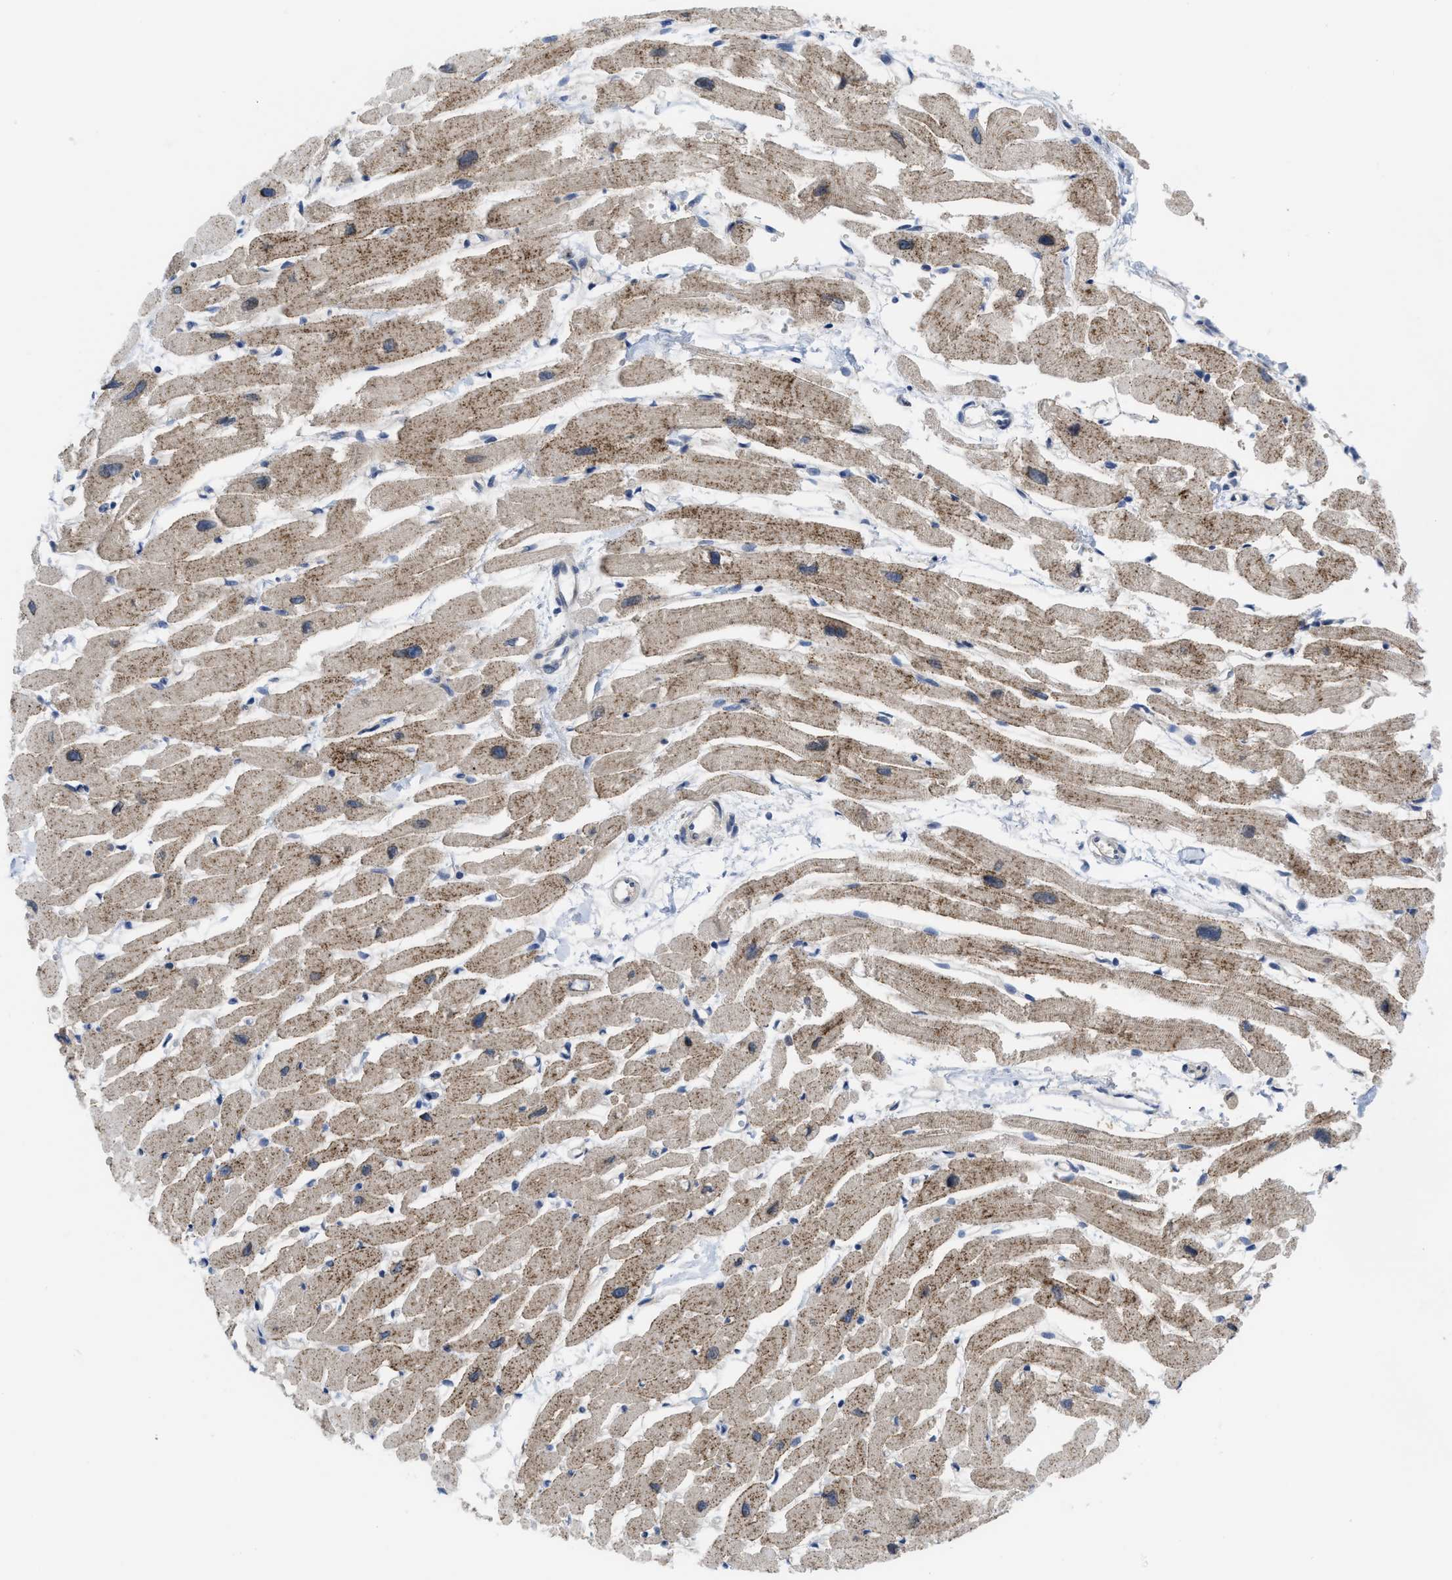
{"staining": {"intensity": "moderate", "quantity": "25%-75%", "location": "cytoplasmic/membranous"}, "tissue": "heart muscle", "cell_type": "Cardiomyocytes", "image_type": "normal", "snomed": [{"axis": "morphology", "description": "Normal tissue, NOS"}, {"axis": "topography", "description": "Heart"}], "caption": "IHC of normal heart muscle shows medium levels of moderate cytoplasmic/membranous positivity in about 25%-75% of cardiomyocytes.", "gene": "LDAF1", "patient": {"sex": "female", "age": 54}}